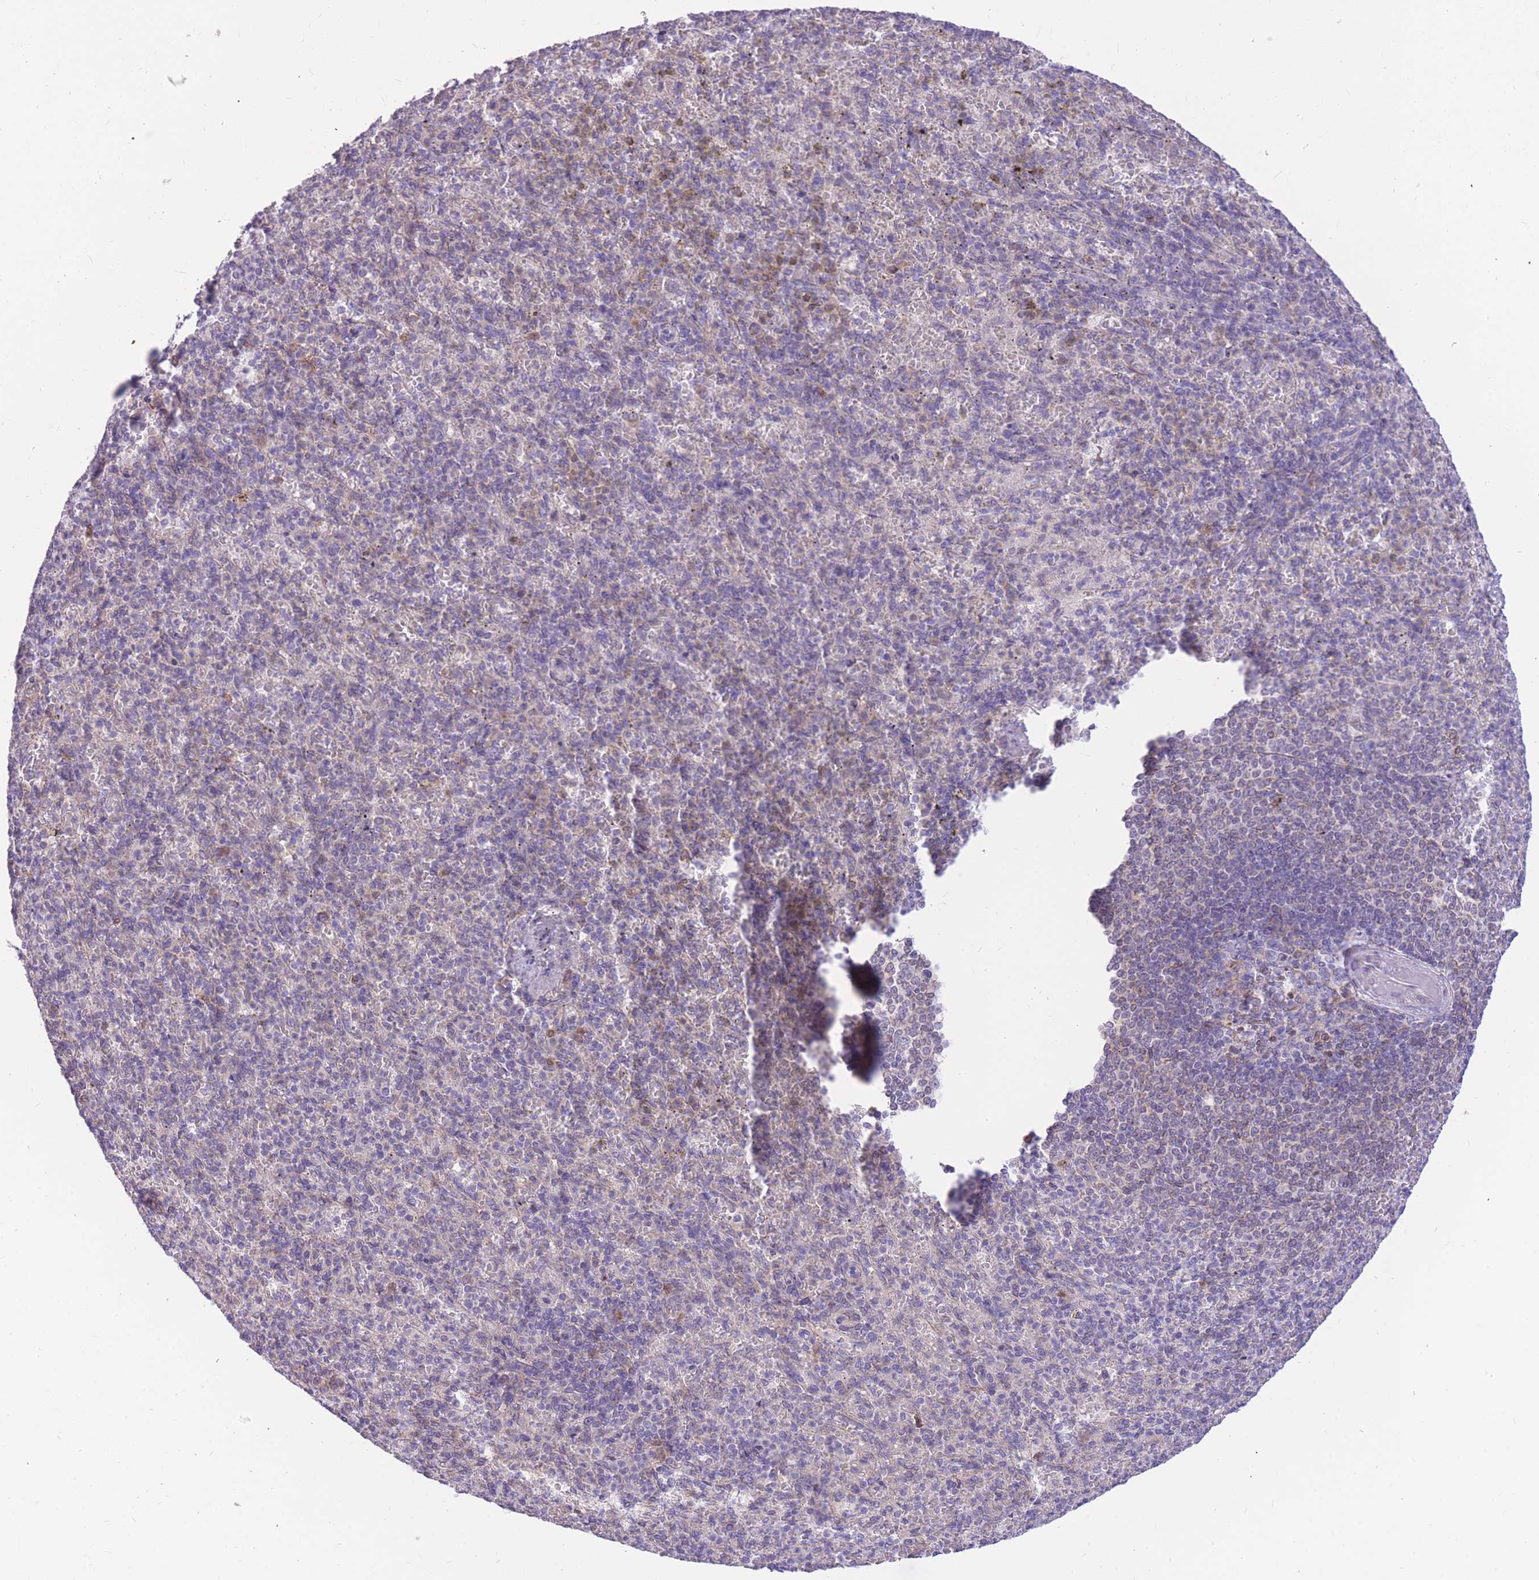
{"staining": {"intensity": "moderate", "quantity": "<25%", "location": "cytoplasmic/membranous,nuclear"}, "tissue": "spleen", "cell_type": "Cells in red pulp", "image_type": "normal", "snomed": [{"axis": "morphology", "description": "Normal tissue, NOS"}, {"axis": "topography", "description": "Spleen"}], "caption": "Unremarkable spleen displays moderate cytoplasmic/membranous,nuclear staining in approximately <25% of cells in red pulp The protein of interest is stained brown, and the nuclei are stained in blue (DAB IHC with brightfield microscopy, high magnification)..", "gene": "TOPAZ1", "patient": {"sex": "female", "age": 74}}